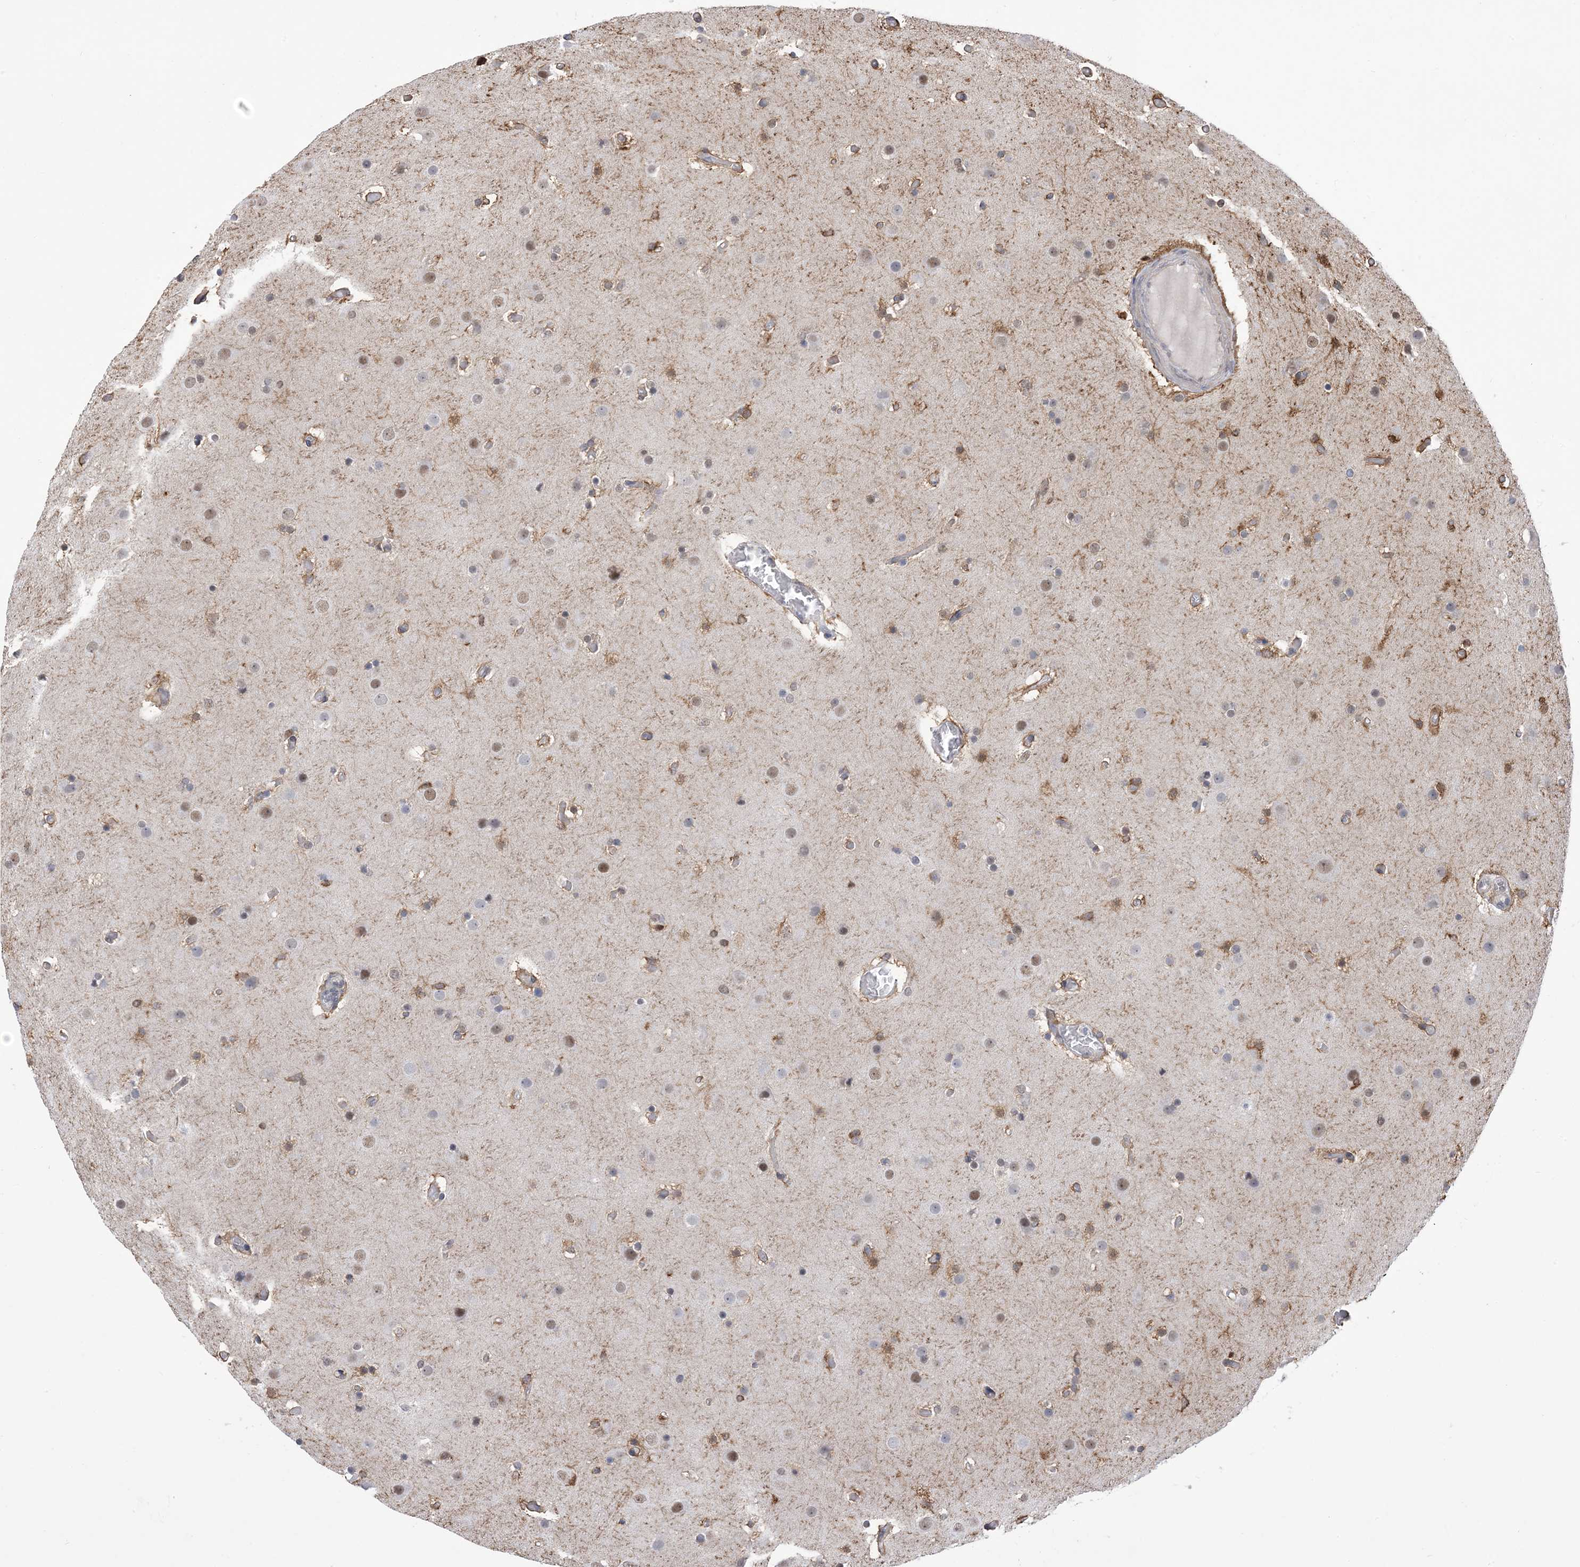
{"staining": {"intensity": "moderate", "quantity": "<25%", "location": "nuclear"}, "tissue": "glioma", "cell_type": "Tumor cells", "image_type": "cancer", "snomed": [{"axis": "morphology", "description": "Glioma, malignant, High grade"}, {"axis": "topography", "description": "Cerebral cortex"}], "caption": "This is an image of IHC staining of malignant glioma (high-grade), which shows moderate positivity in the nuclear of tumor cells.", "gene": "ZNF8", "patient": {"sex": "female", "age": 36}}